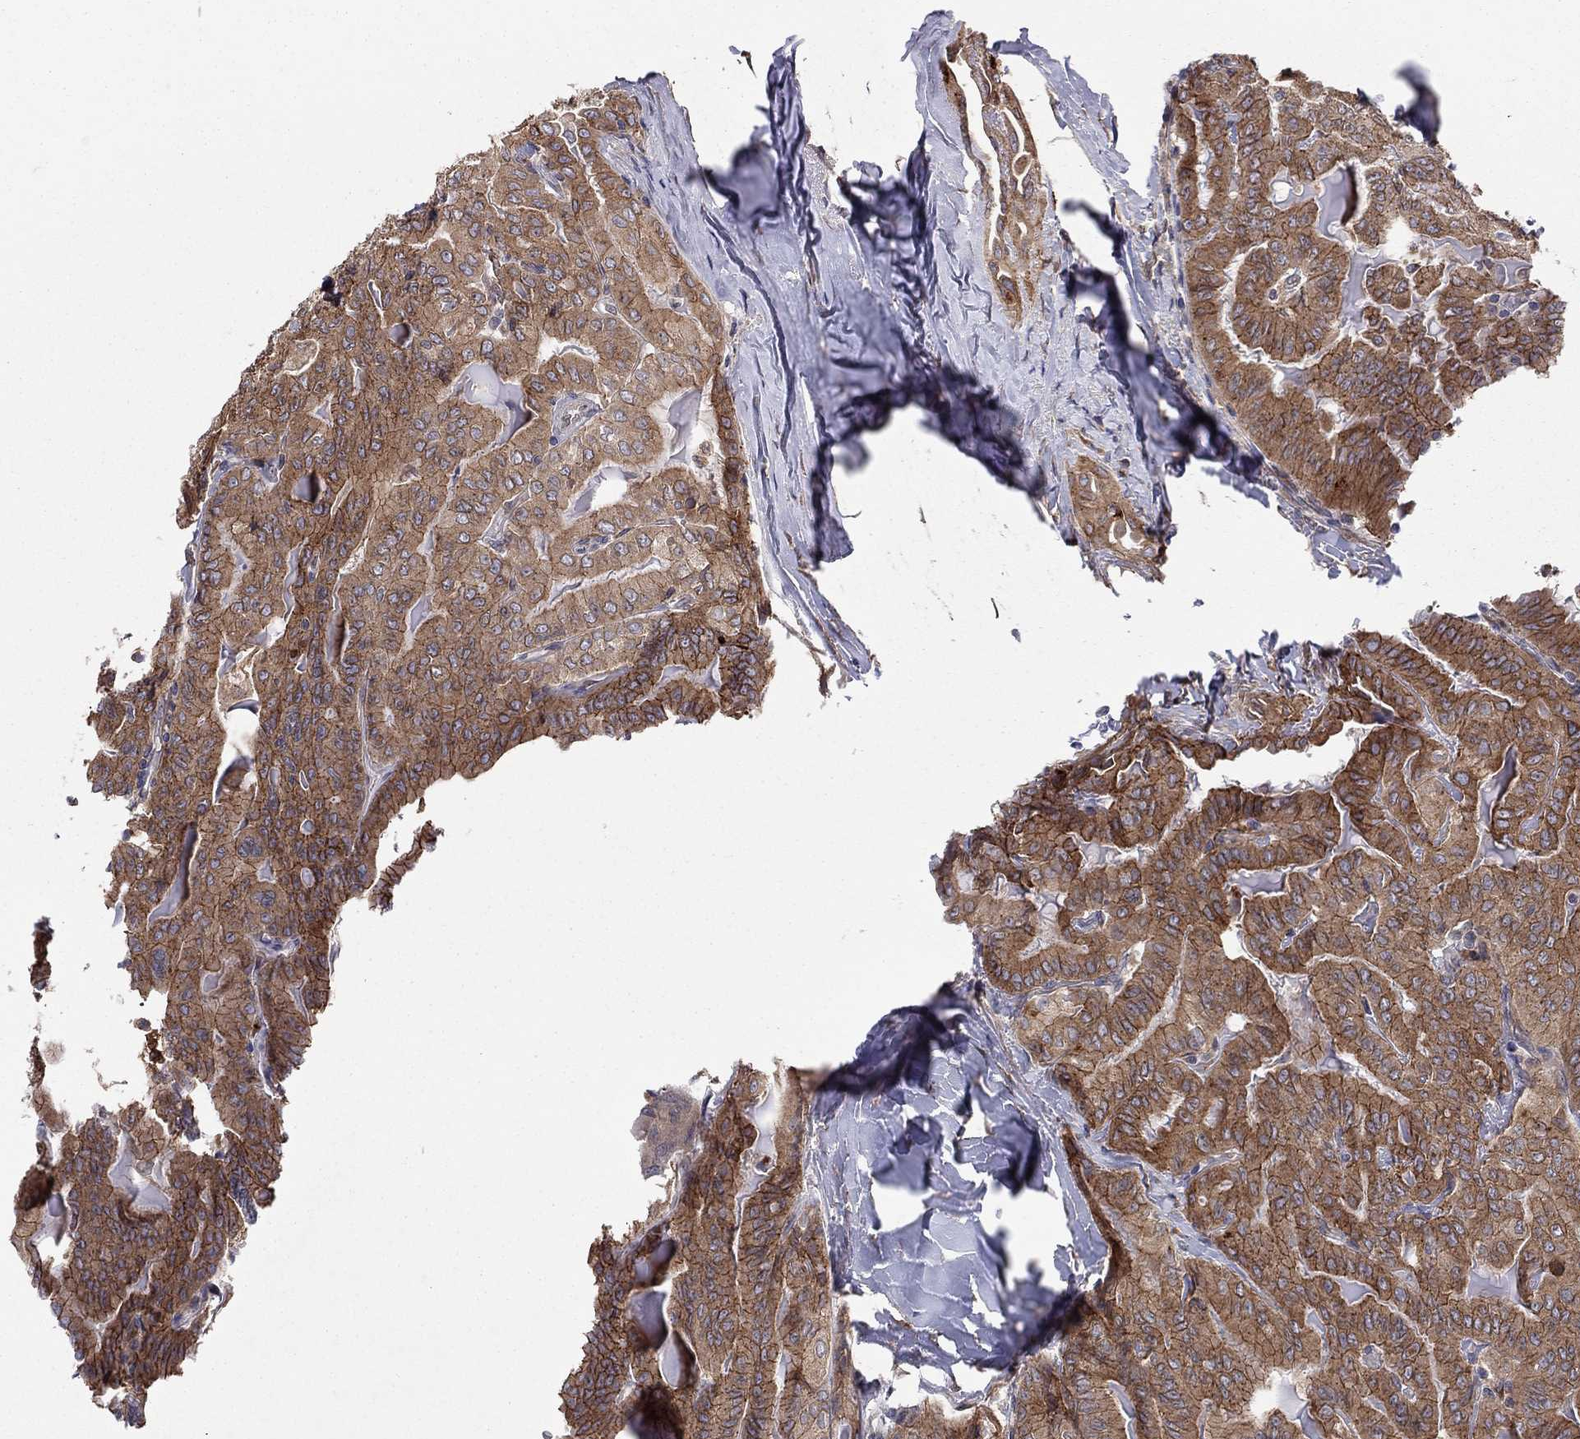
{"staining": {"intensity": "strong", "quantity": ">75%", "location": "cytoplasmic/membranous"}, "tissue": "thyroid cancer", "cell_type": "Tumor cells", "image_type": "cancer", "snomed": [{"axis": "morphology", "description": "Papillary adenocarcinoma, NOS"}, {"axis": "topography", "description": "Thyroid gland"}], "caption": "A brown stain labels strong cytoplasmic/membranous expression of a protein in human thyroid cancer (papillary adenocarcinoma) tumor cells. (DAB (3,3'-diaminobenzidine) IHC, brown staining for protein, blue staining for nuclei).", "gene": "YIF1A", "patient": {"sex": "female", "age": 68}}